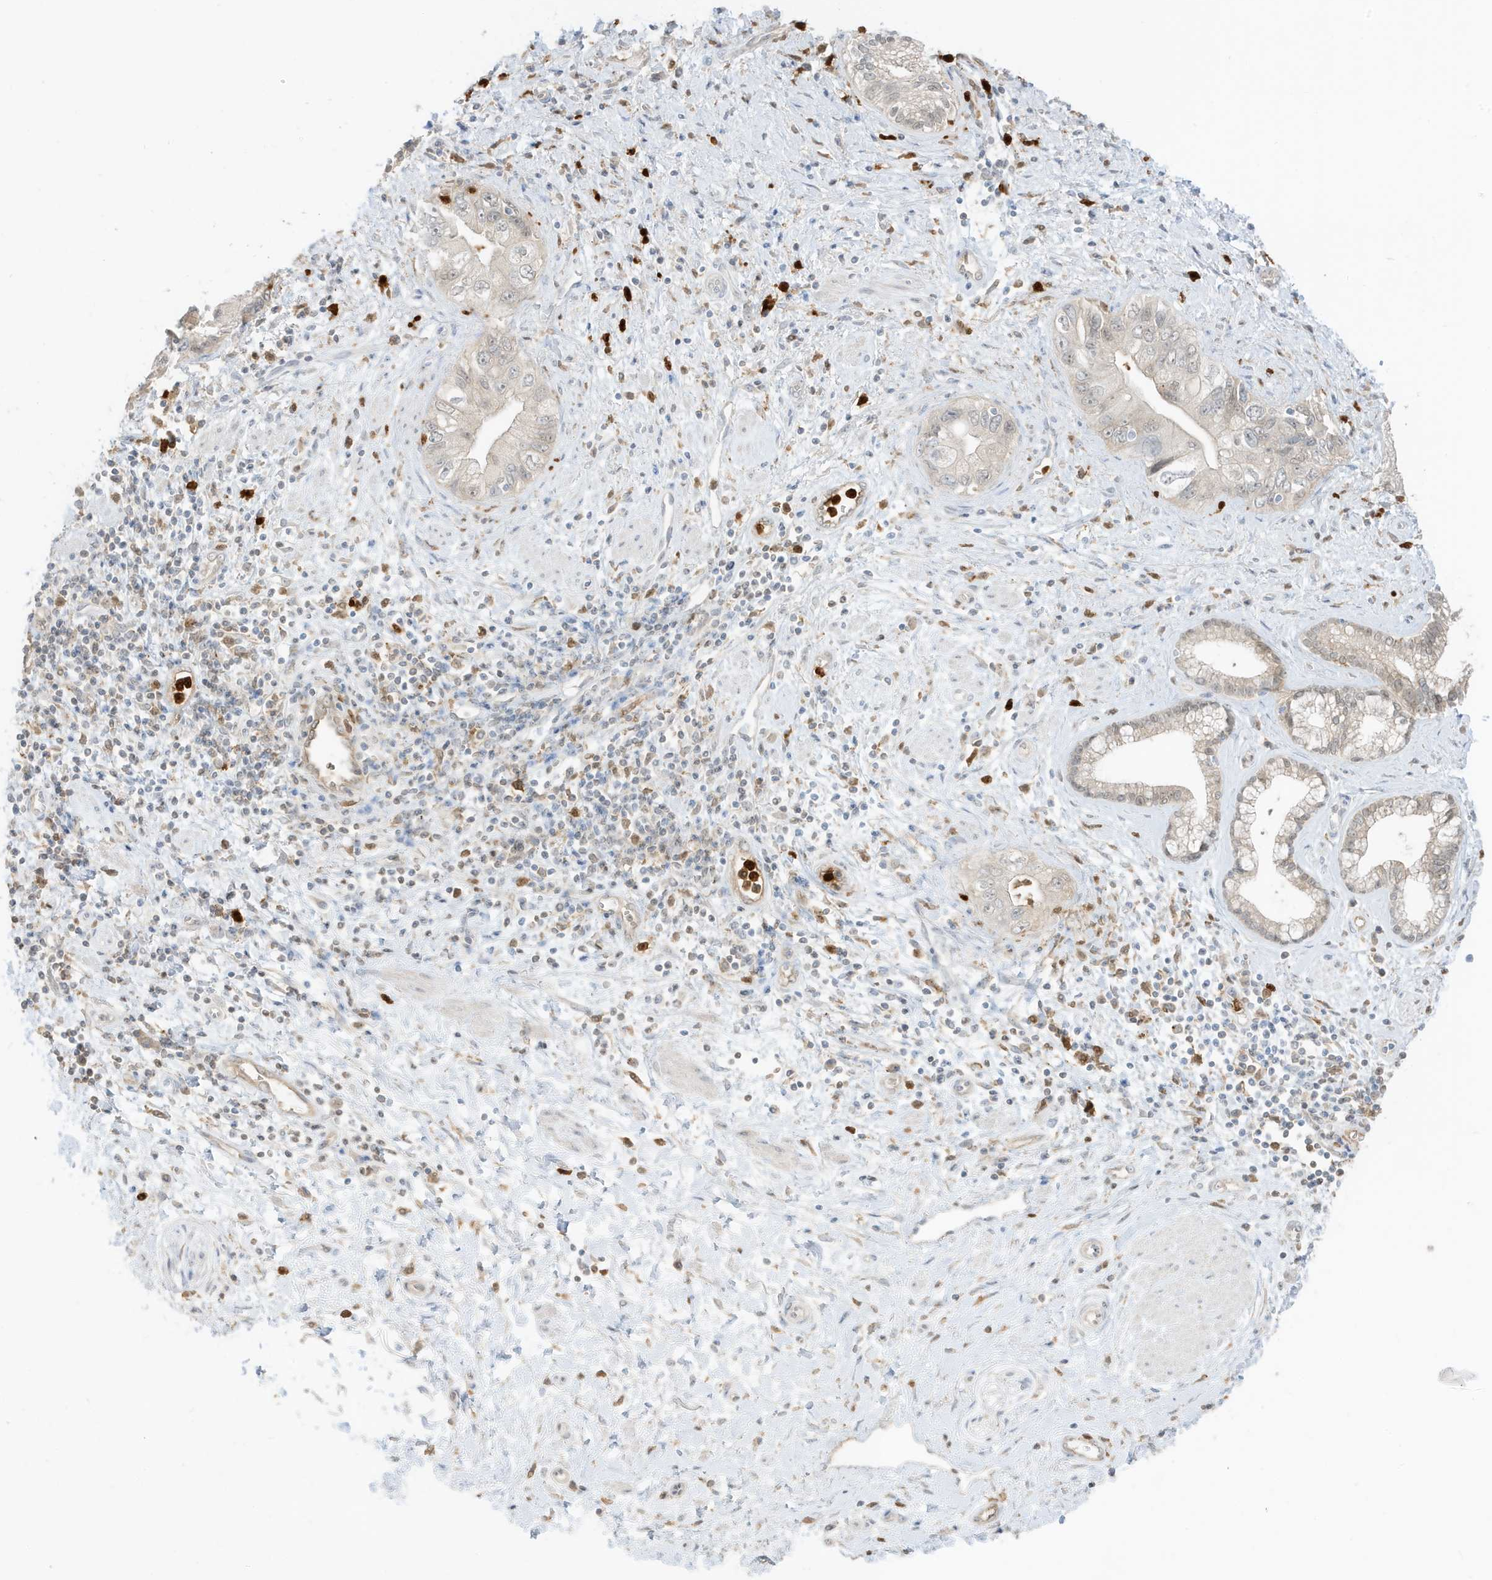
{"staining": {"intensity": "weak", "quantity": "<25%", "location": "nuclear"}, "tissue": "pancreatic cancer", "cell_type": "Tumor cells", "image_type": "cancer", "snomed": [{"axis": "morphology", "description": "Adenocarcinoma, NOS"}, {"axis": "topography", "description": "Pancreas"}], "caption": "A histopathology image of human pancreatic adenocarcinoma is negative for staining in tumor cells.", "gene": "GCA", "patient": {"sex": "female", "age": 73}}